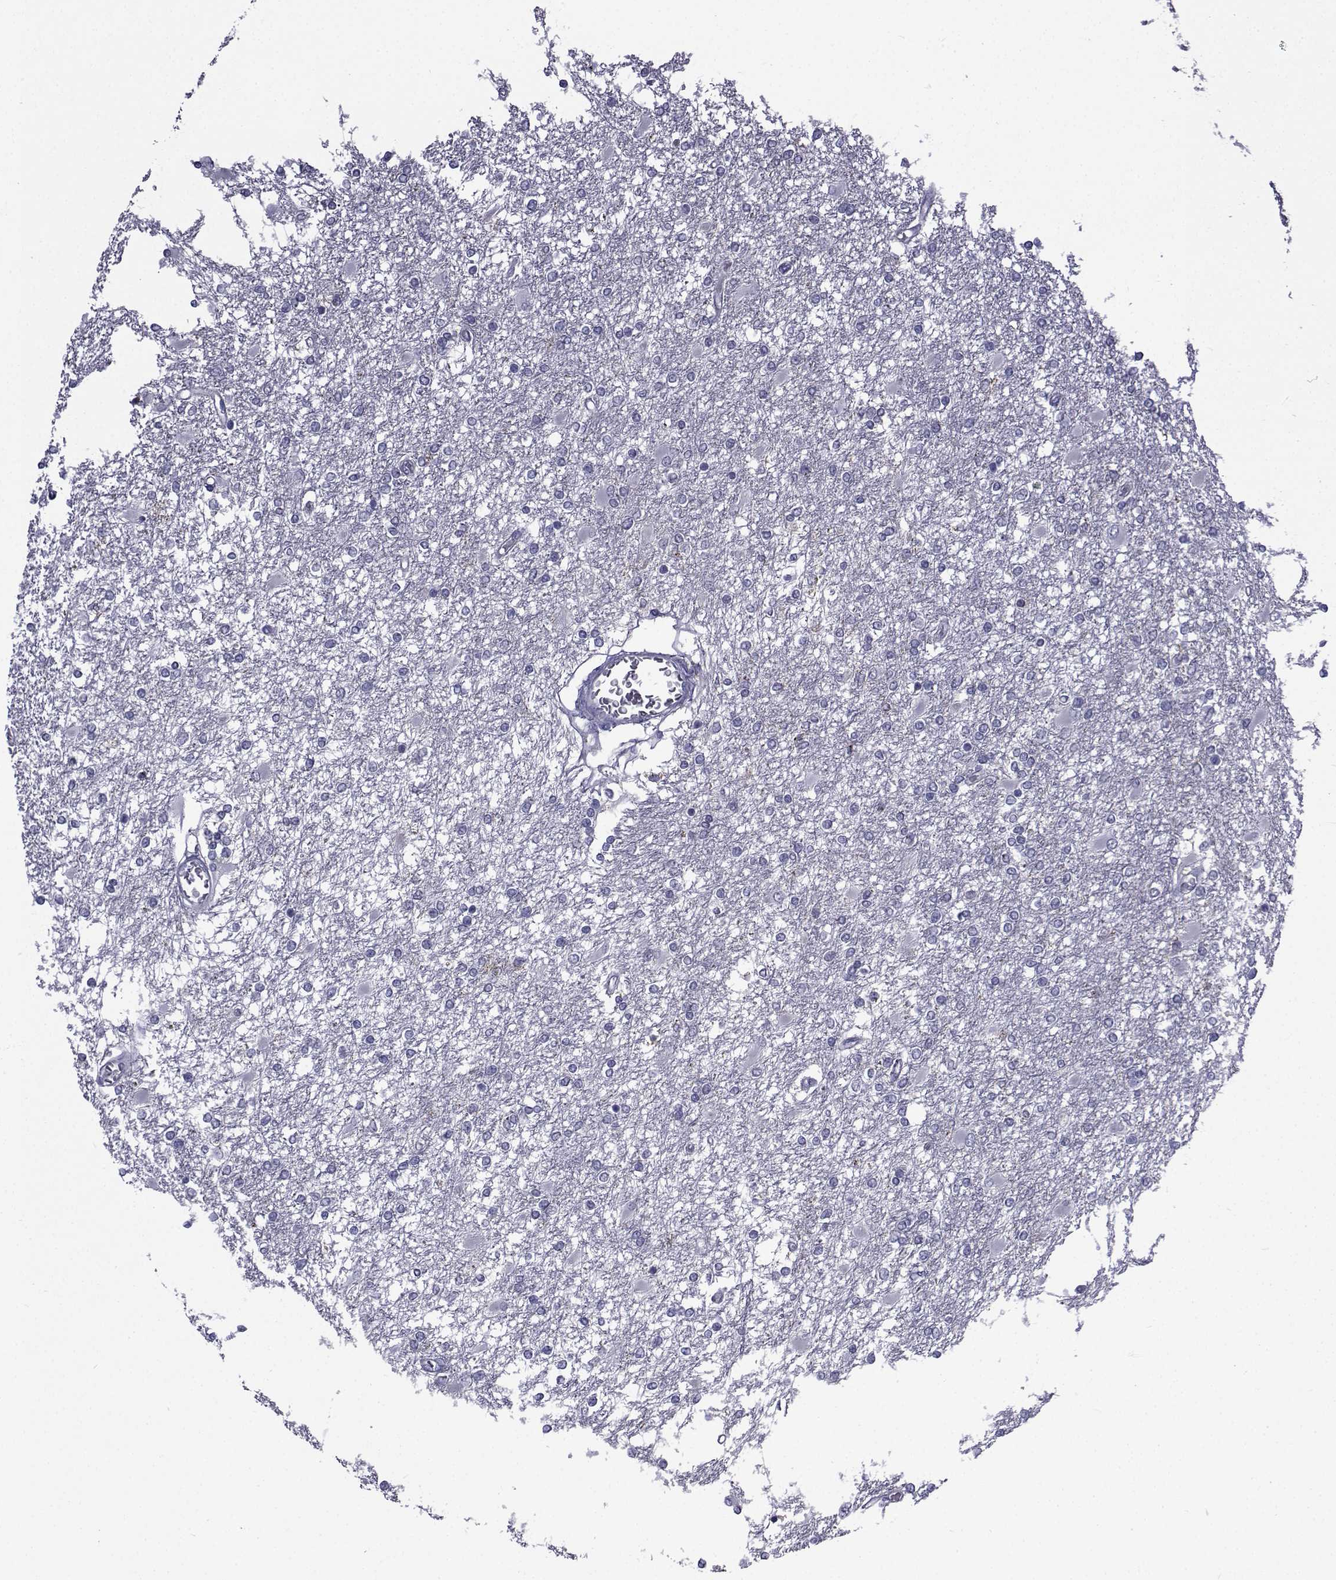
{"staining": {"intensity": "negative", "quantity": "none", "location": "none"}, "tissue": "glioma", "cell_type": "Tumor cells", "image_type": "cancer", "snomed": [{"axis": "morphology", "description": "Glioma, malignant, High grade"}, {"axis": "topography", "description": "Cerebral cortex"}], "caption": "Immunohistochemistry (IHC) micrograph of human glioma stained for a protein (brown), which reveals no positivity in tumor cells.", "gene": "PDE6H", "patient": {"sex": "male", "age": 79}}